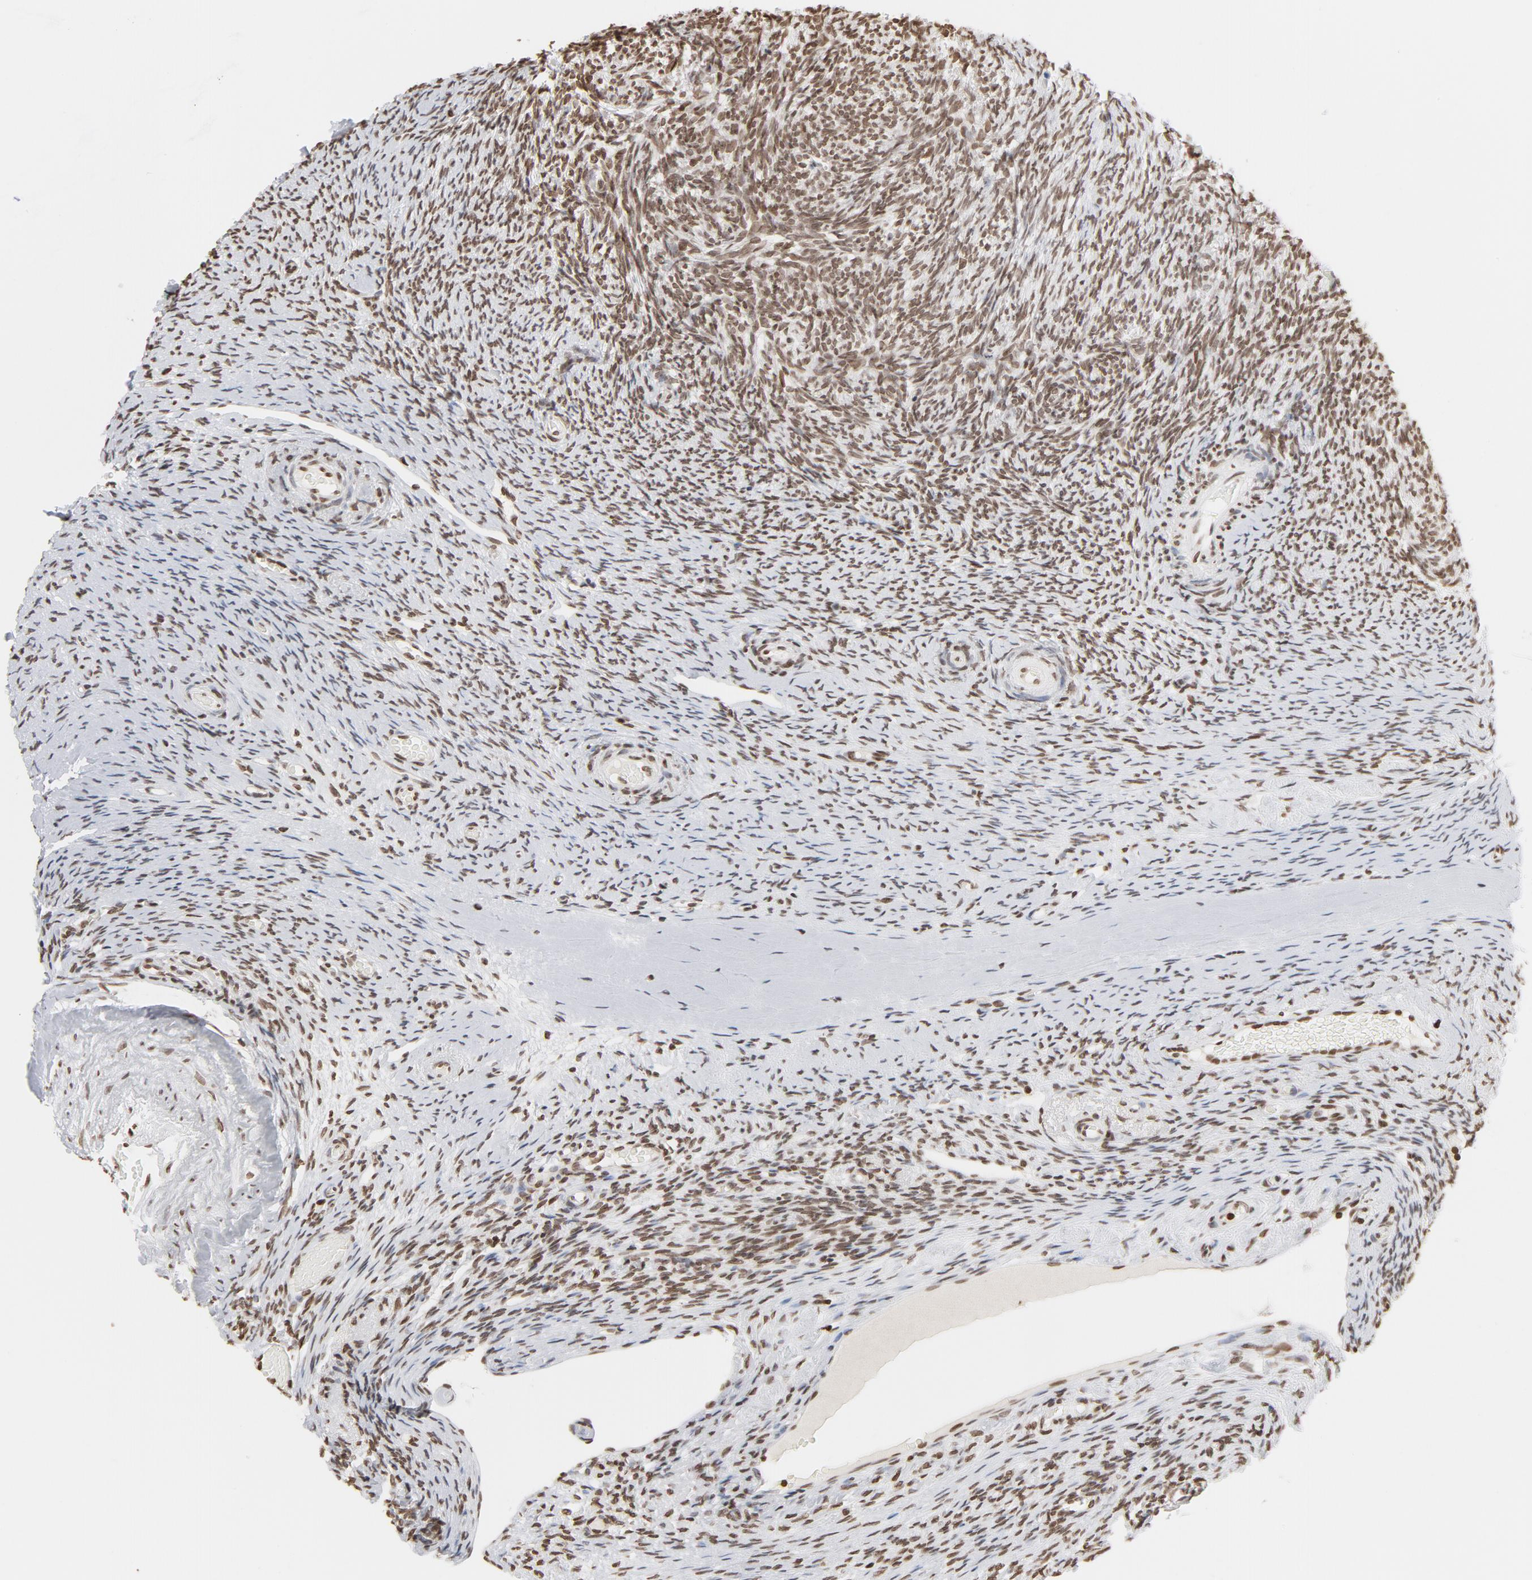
{"staining": {"intensity": "moderate", "quantity": ">75%", "location": "nuclear"}, "tissue": "ovary", "cell_type": "Ovarian stroma cells", "image_type": "normal", "snomed": [{"axis": "morphology", "description": "Normal tissue, NOS"}, {"axis": "topography", "description": "Ovary"}], "caption": "Unremarkable ovary was stained to show a protein in brown. There is medium levels of moderate nuclear expression in approximately >75% of ovarian stroma cells. The protein of interest is shown in brown color, while the nuclei are stained blue.", "gene": "H2AC12", "patient": {"sex": "female", "age": 60}}